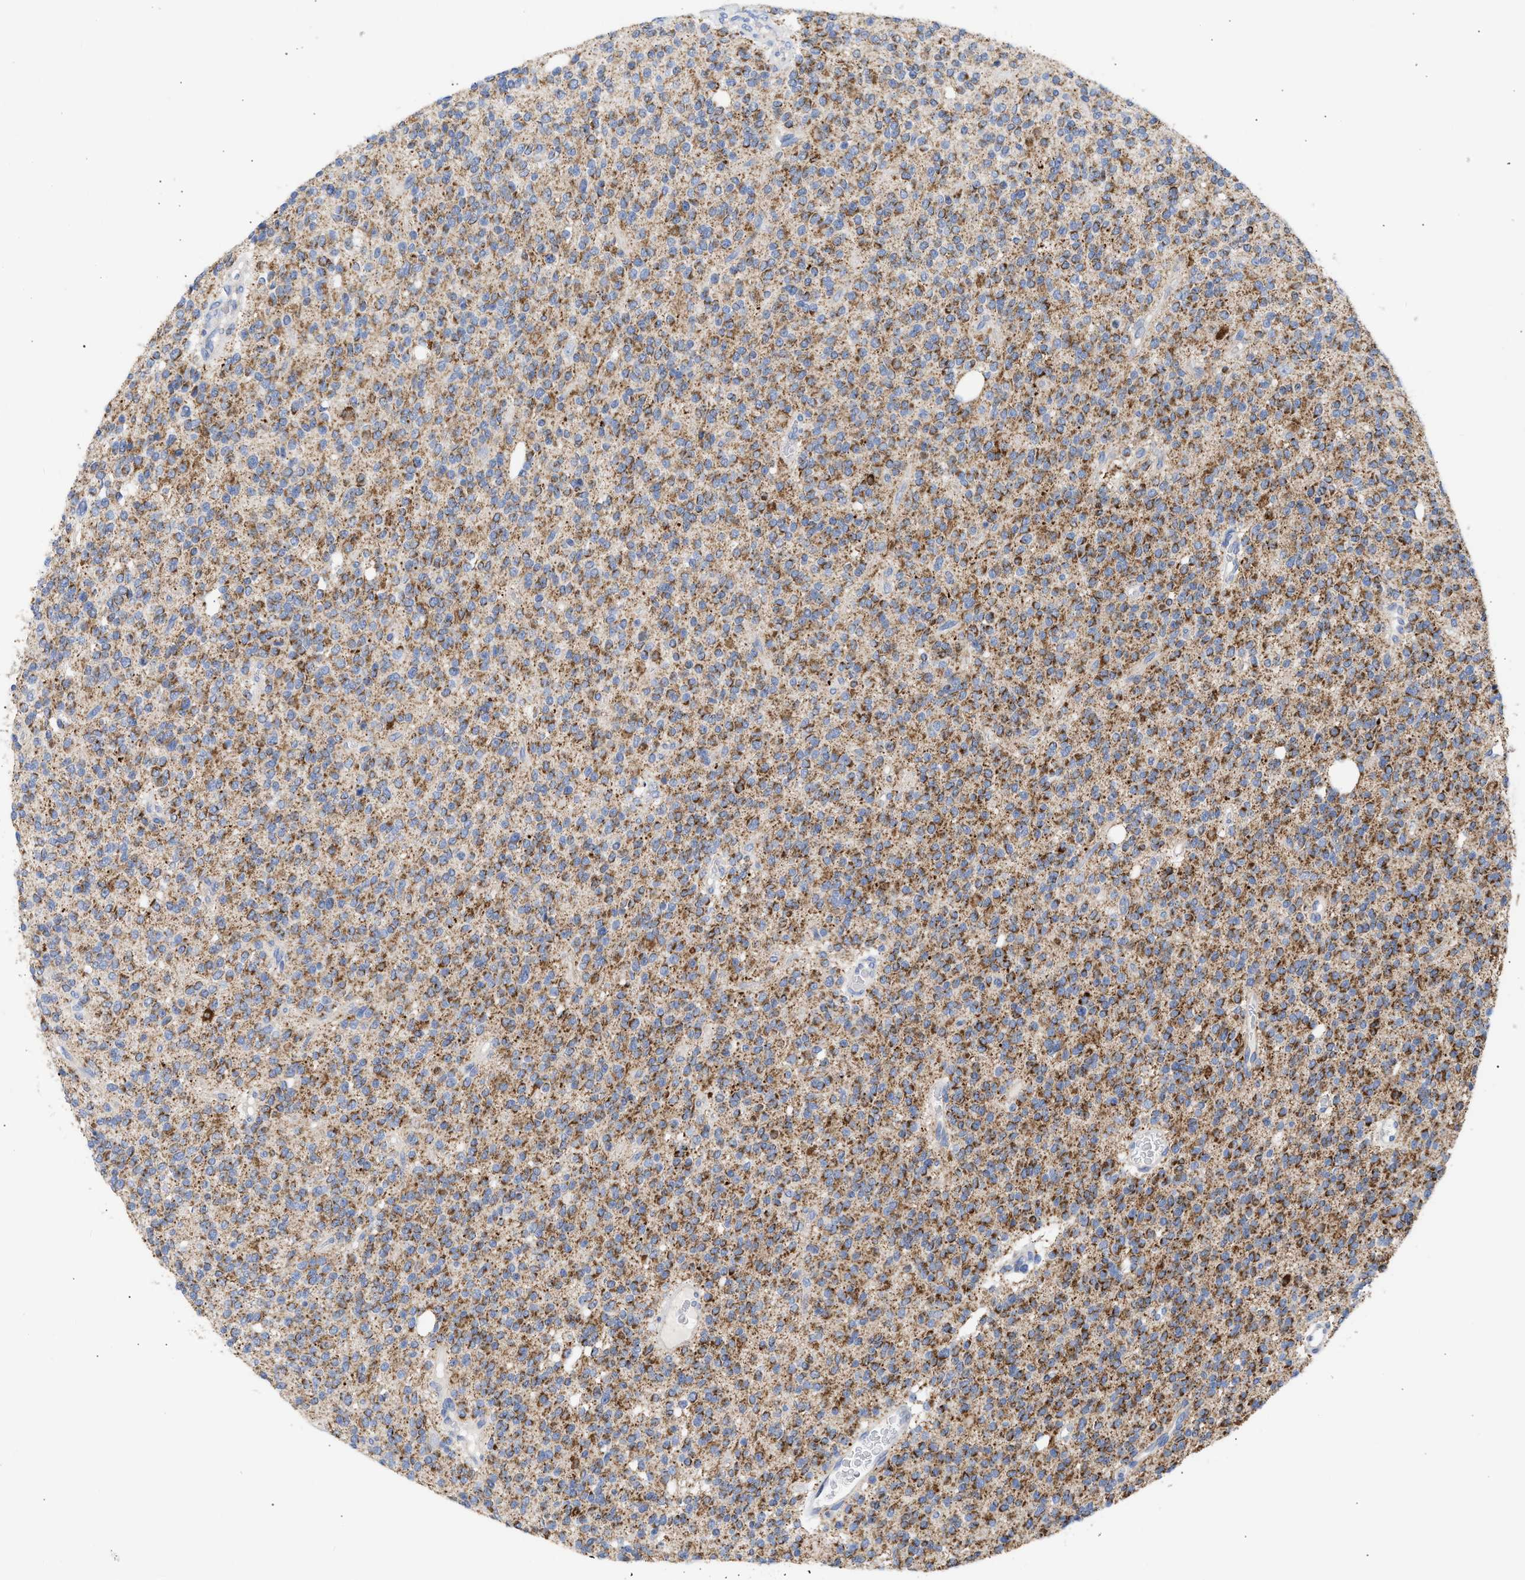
{"staining": {"intensity": "moderate", "quantity": ">75%", "location": "cytoplasmic/membranous"}, "tissue": "glioma", "cell_type": "Tumor cells", "image_type": "cancer", "snomed": [{"axis": "morphology", "description": "Glioma, malignant, High grade"}, {"axis": "topography", "description": "Brain"}], "caption": "This is an image of IHC staining of malignant glioma (high-grade), which shows moderate expression in the cytoplasmic/membranous of tumor cells.", "gene": "ACOT13", "patient": {"sex": "male", "age": 34}}